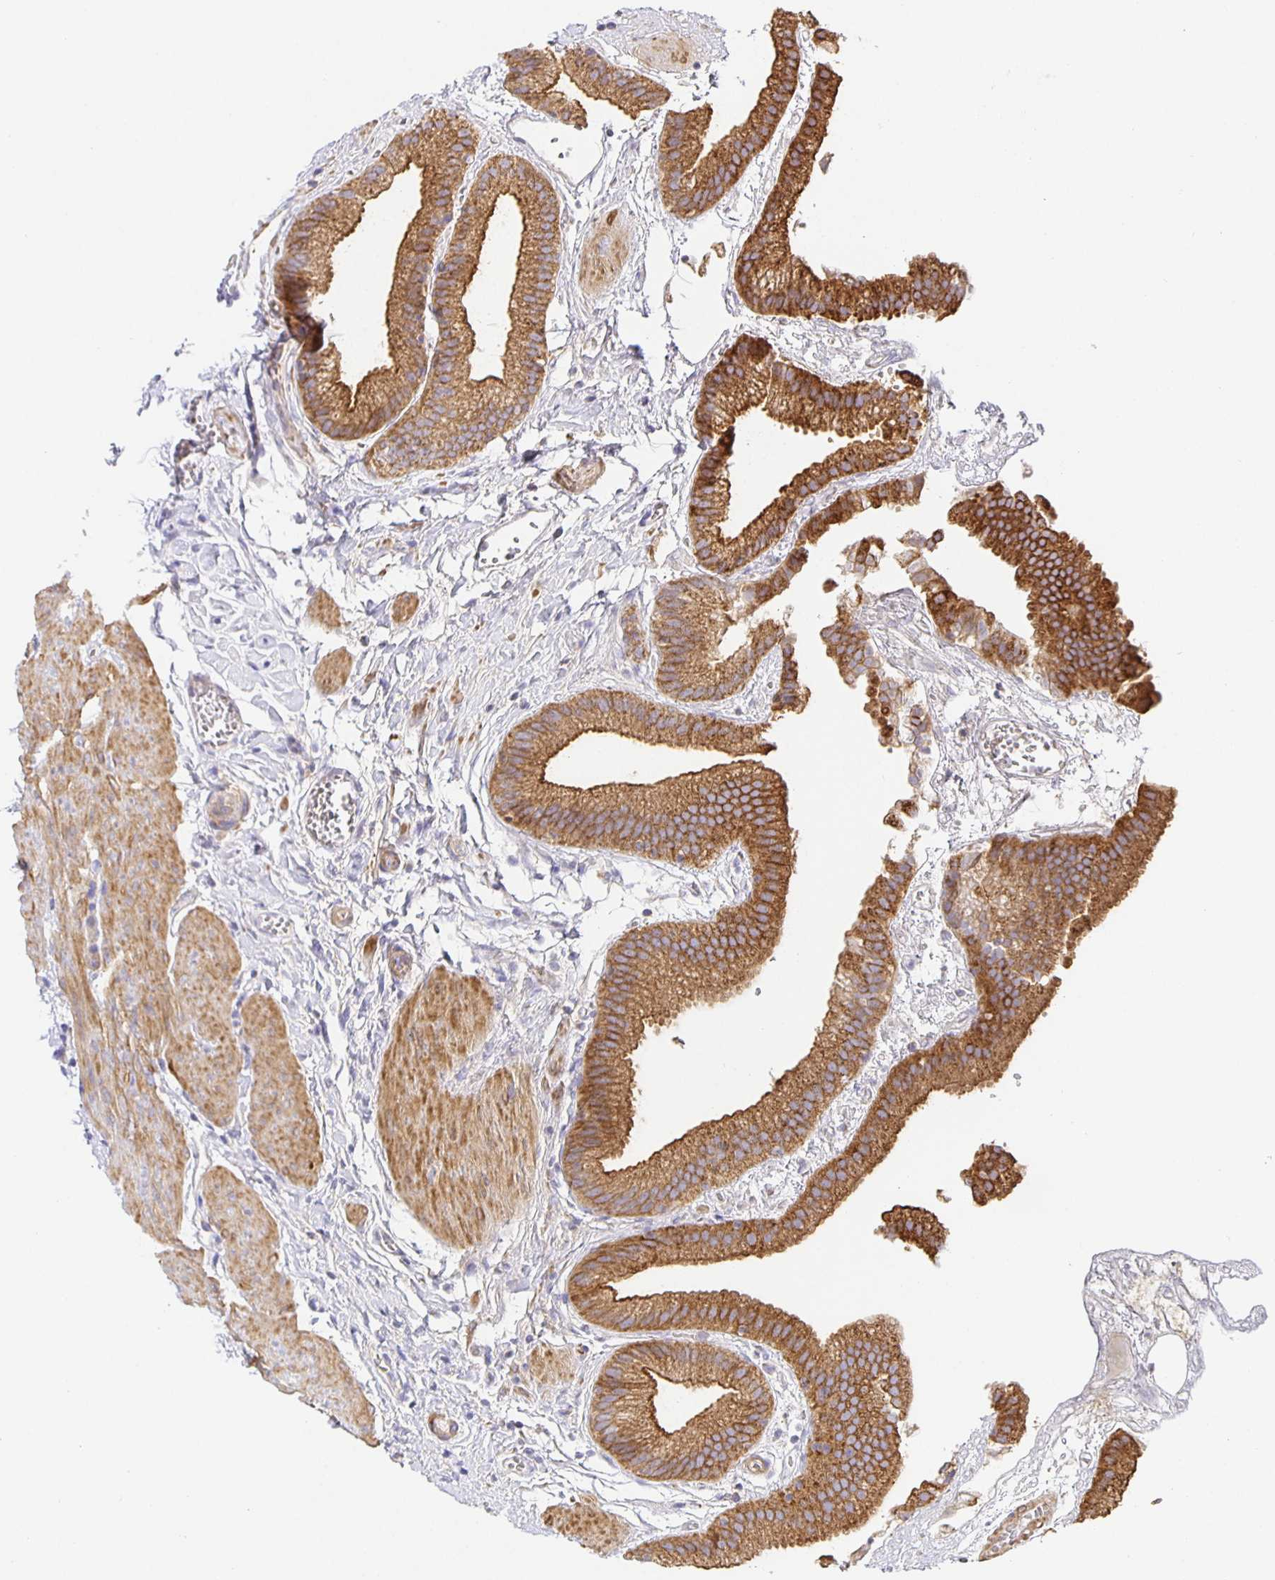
{"staining": {"intensity": "moderate", "quantity": ">75%", "location": "cytoplasmic/membranous"}, "tissue": "gallbladder", "cell_type": "Glandular cells", "image_type": "normal", "snomed": [{"axis": "morphology", "description": "Normal tissue, NOS"}, {"axis": "topography", "description": "Gallbladder"}], "caption": "A photomicrograph of human gallbladder stained for a protein shows moderate cytoplasmic/membranous brown staining in glandular cells.", "gene": "FLRT3", "patient": {"sex": "female", "age": 63}}